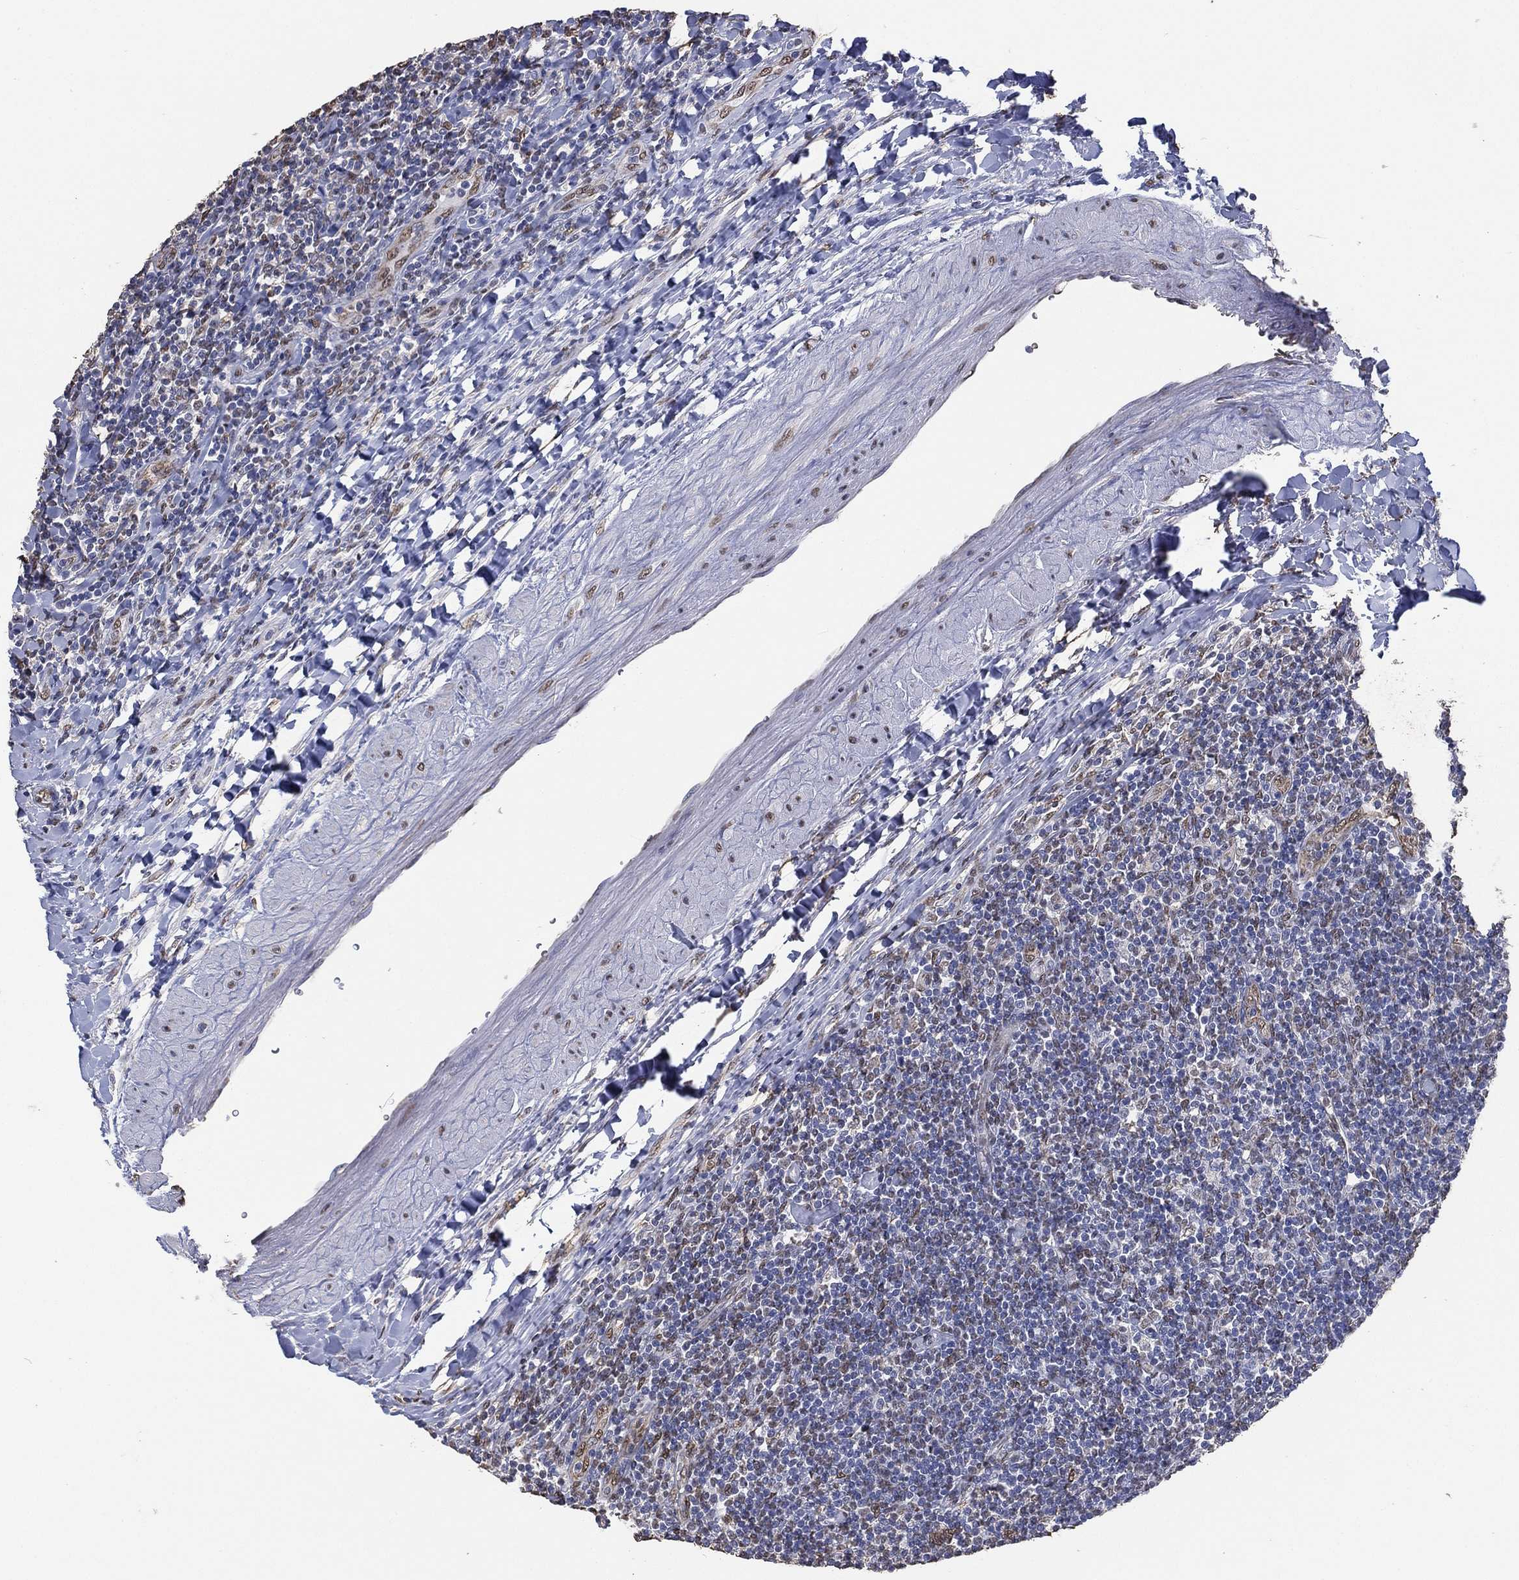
{"staining": {"intensity": "negative", "quantity": "none", "location": "none"}, "tissue": "lymphoma", "cell_type": "Tumor cells", "image_type": "cancer", "snomed": [{"axis": "morphology", "description": "Hodgkin's disease, NOS"}, {"axis": "topography", "description": "Lymph node"}], "caption": "Lymphoma was stained to show a protein in brown. There is no significant expression in tumor cells.", "gene": "ALDH7A1", "patient": {"sex": "male", "age": 40}}